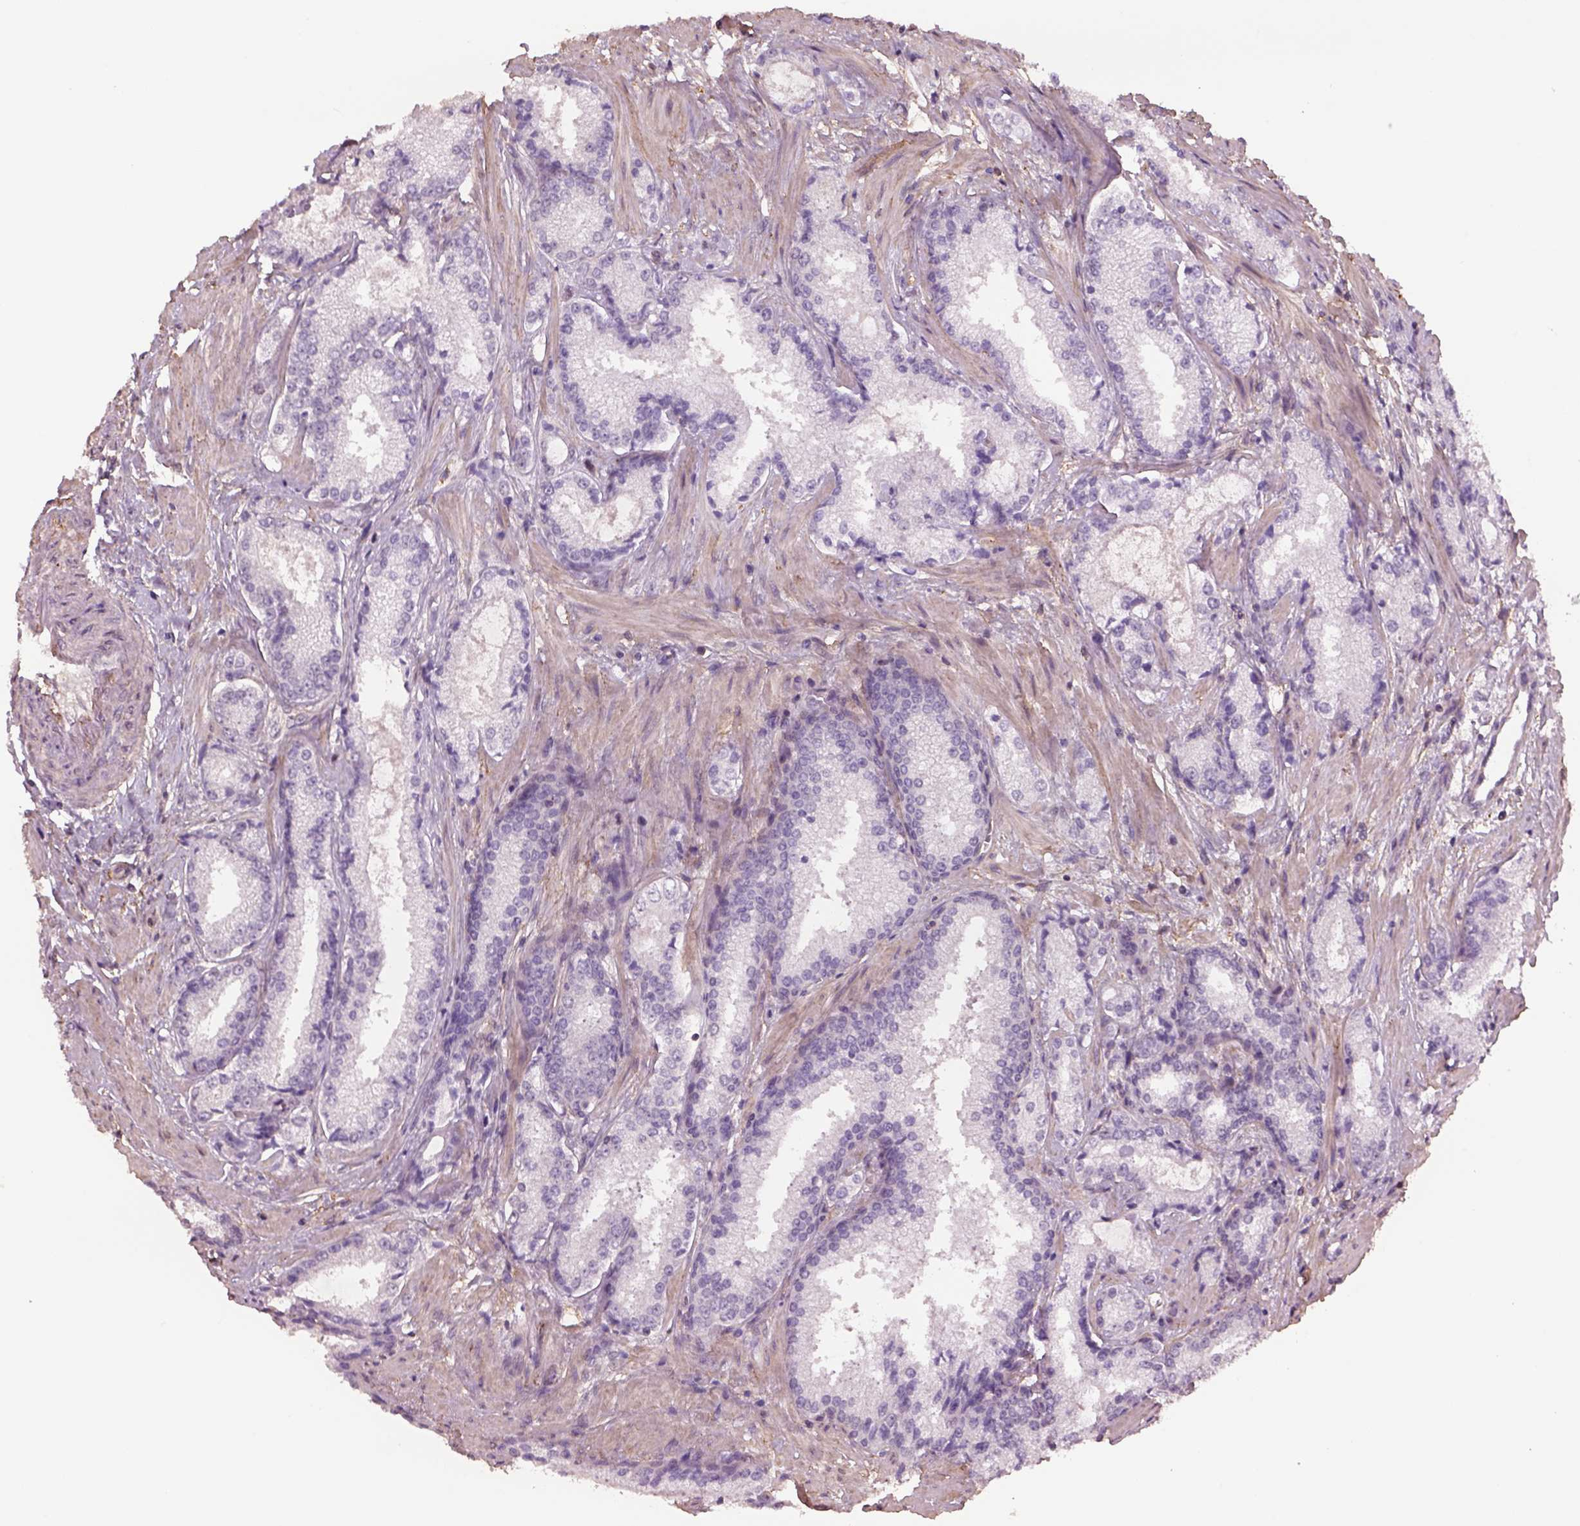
{"staining": {"intensity": "negative", "quantity": "none", "location": "none"}, "tissue": "prostate cancer", "cell_type": "Tumor cells", "image_type": "cancer", "snomed": [{"axis": "morphology", "description": "Adenocarcinoma, Low grade"}, {"axis": "topography", "description": "Prostate"}], "caption": "IHC micrograph of neoplastic tissue: prostate cancer stained with DAB reveals no significant protein positivity in tumor cells.", "gene": "LIN7A", "patient": {"sex": "male", "age": 56}}